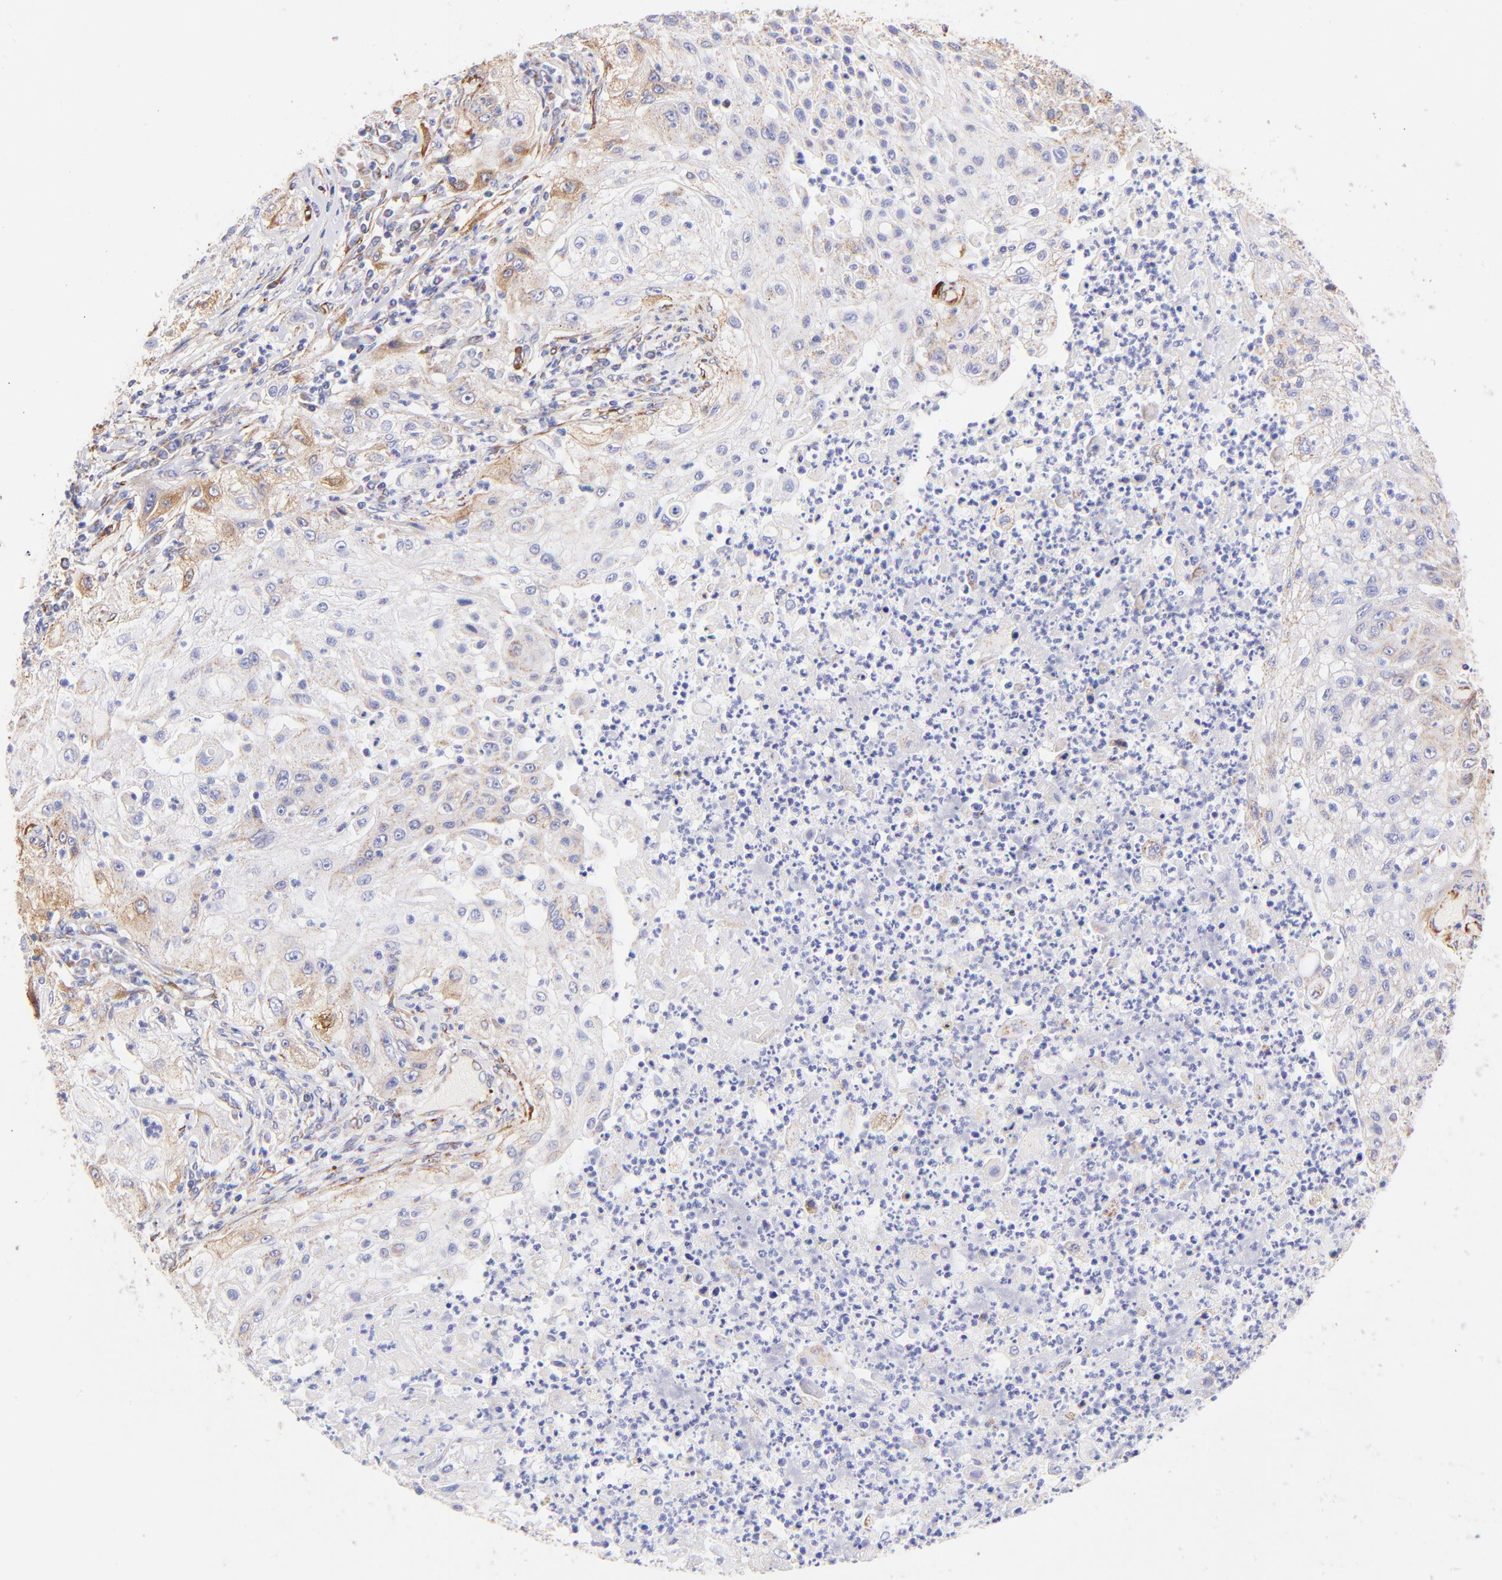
{"staining": {"intensity": "weak", "quantity": "25%-75%", "location": "cytoplasmic/membranous"}, "tissue": "lung cancer", "cell_type": "Tumor cells", "image_type": "cancer", "snomed": [{"axis": "morphology", "description": "Inflammation, NOS"}, {"axis": "morphology", "description": "Squamous cell carcinoma, NOS"}, {"axis": "topography", "description": "Lymph node"}, {"axis": "topography", "description": "Soft tissue"}, {"axis": "topography", "description": "Lung"}], "caption": "The micrograph demonstrates a brown stain indicating the presence of a protein in the cytoplasmic/membranous of tumor cells in squamous cell carcinoma (lung). The staining was performed using DAB to visualize the protein expression in brown, while the nuclei were stained in blue with hematoxylin (Magnification: 20x).", "gene": "SPARC", "patient": {"sex": "male", "age": 66}}